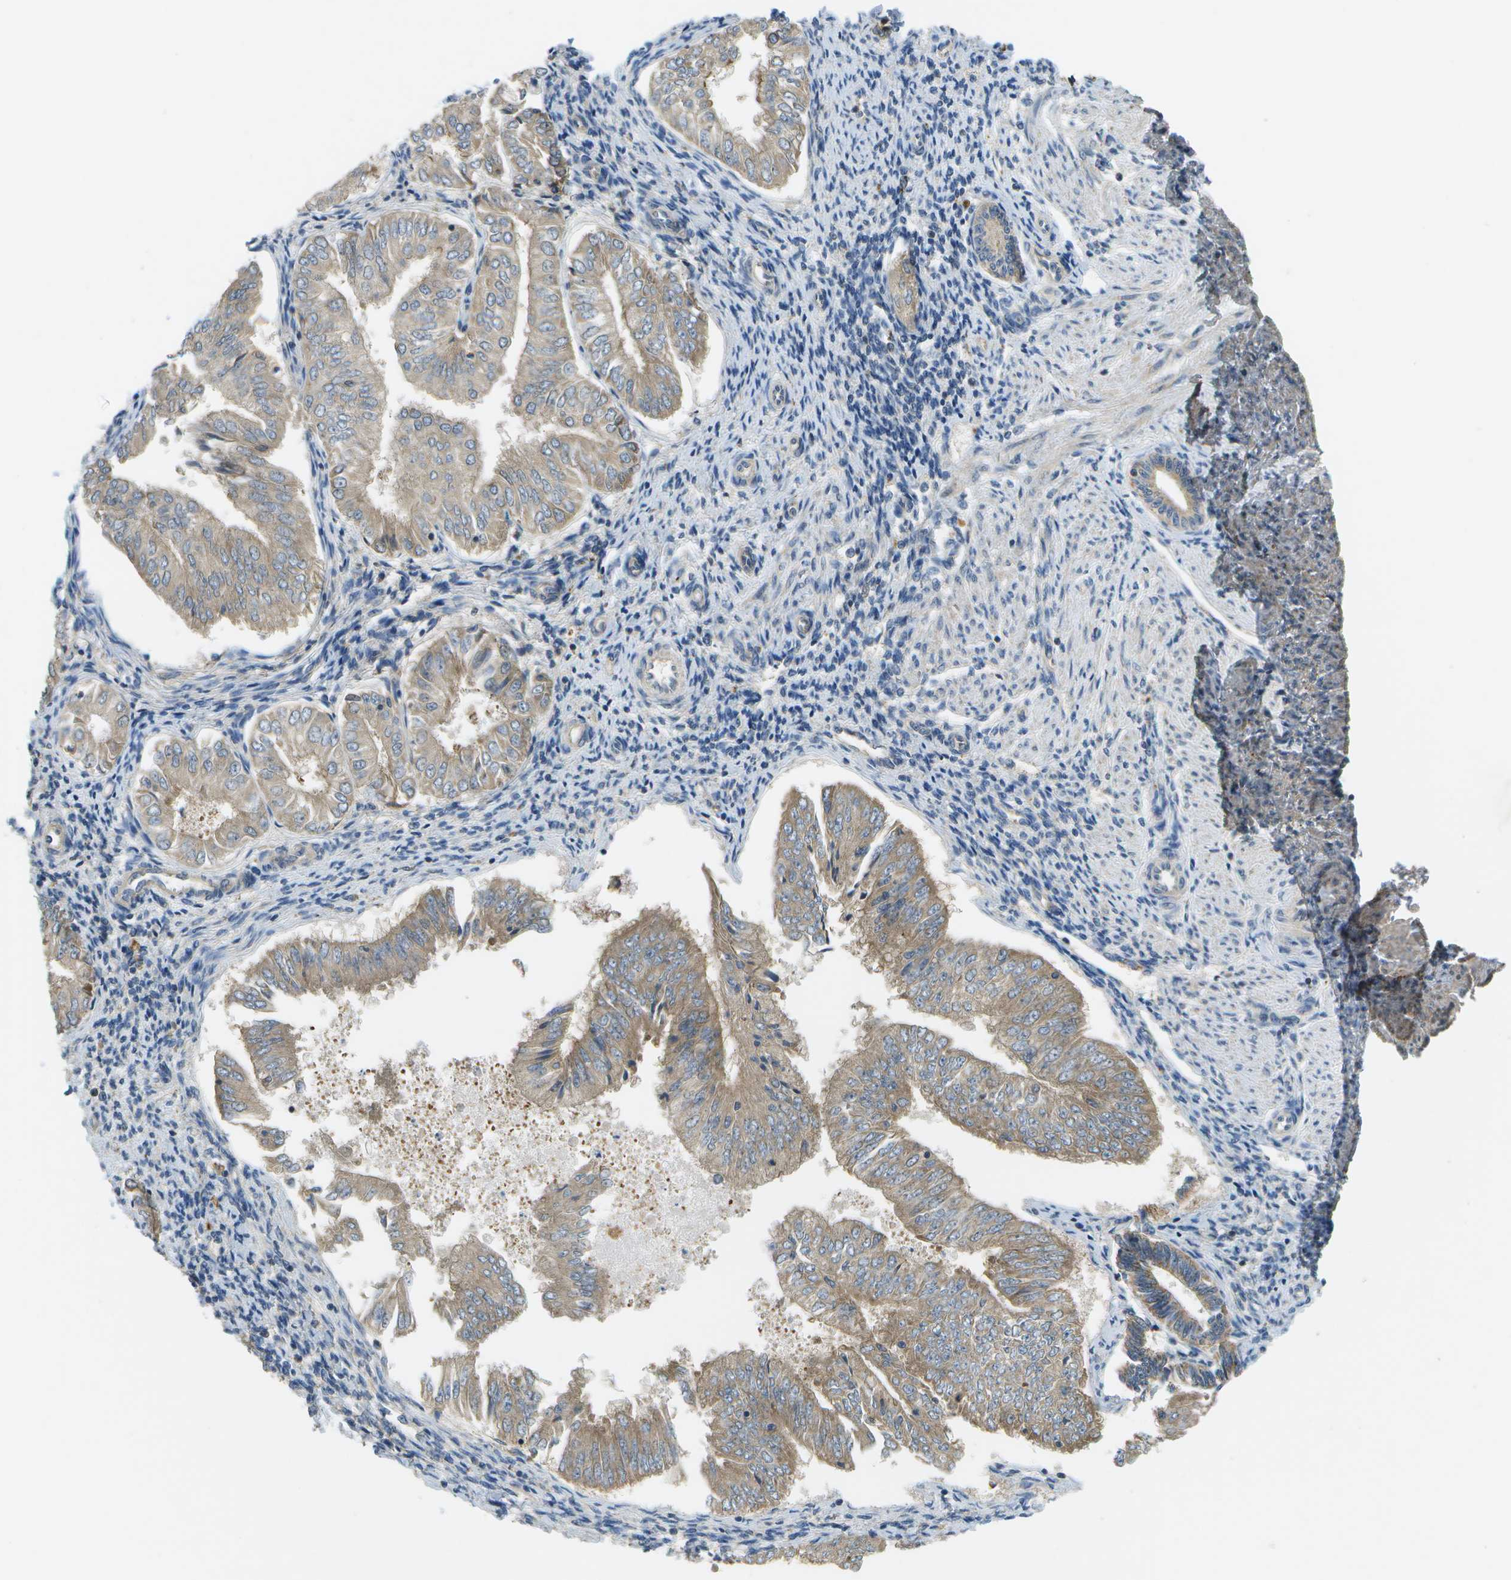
{"staining": {"intensity": "weak", "quantity": "25%-75%", "location": "cytoplasmic/membranous"}, "tissue": "endometrial cancer", "cell_type": "Tumor cells", "image_type": "cancer", "snomed": [{"axis": "morphology", "description": "Adenocarcinoma, NOS"}, {"axis": "topography", "description": "Endometrium"}], "caption": "About 25%-75% of tumor cells in endometrial cancer demonstrate weak cytoplasmic/membranous protein staining as visualized by brown immunohistochemical staining.", "gene": "SLC25A20", "patient": {"sex": "female", "age": 53}}